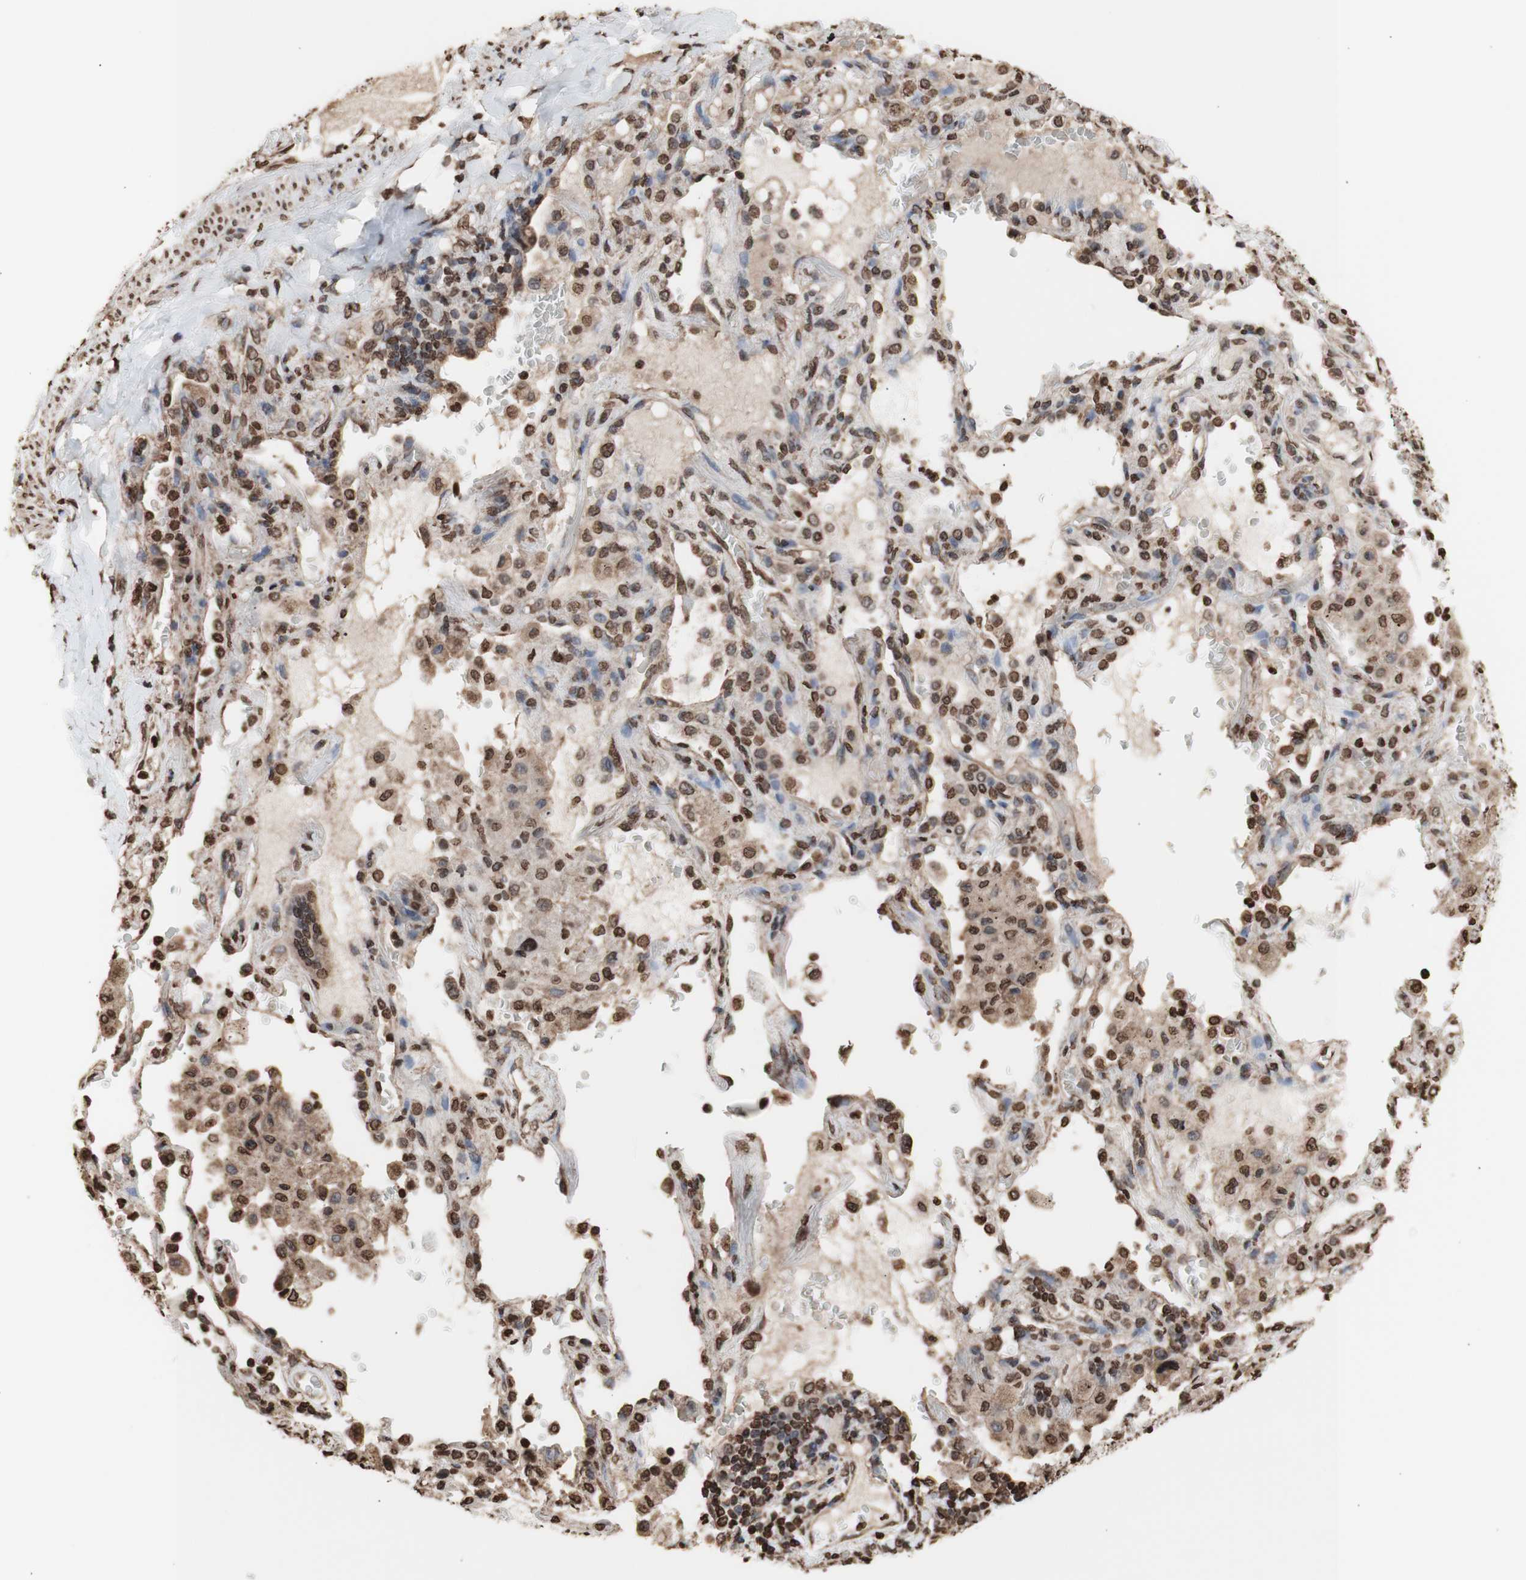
{"staining": {"intensity": "moderate", "quantity": ">75%", "location": "cytoplasmic/membranous,nuclear"}, "tissue": "lung cancer", "cell_type": "Tumor cells", "image_type": "cancer", "snomed": [{"axis": "morphology", "description": "Squamous cell carcinoma, NOS"}, {"axis": "topography", "description": "Lung"}], "caption": "Immunohistochemistry staining of squamous cell carcinoma (lung), which shows medium levels of moderate cytoplasmic/membranous and nuclear expression in about >75% of tumor cells indicating moderate cytoplasmic/membranous and nuclear protein positivity. The staining was performed using DAB (brown) for protein detection and nuclei were counterstained in hematoxylin (blue).", "gene": "SNAI2", "patient": {"sex": "male", "age": 57}}